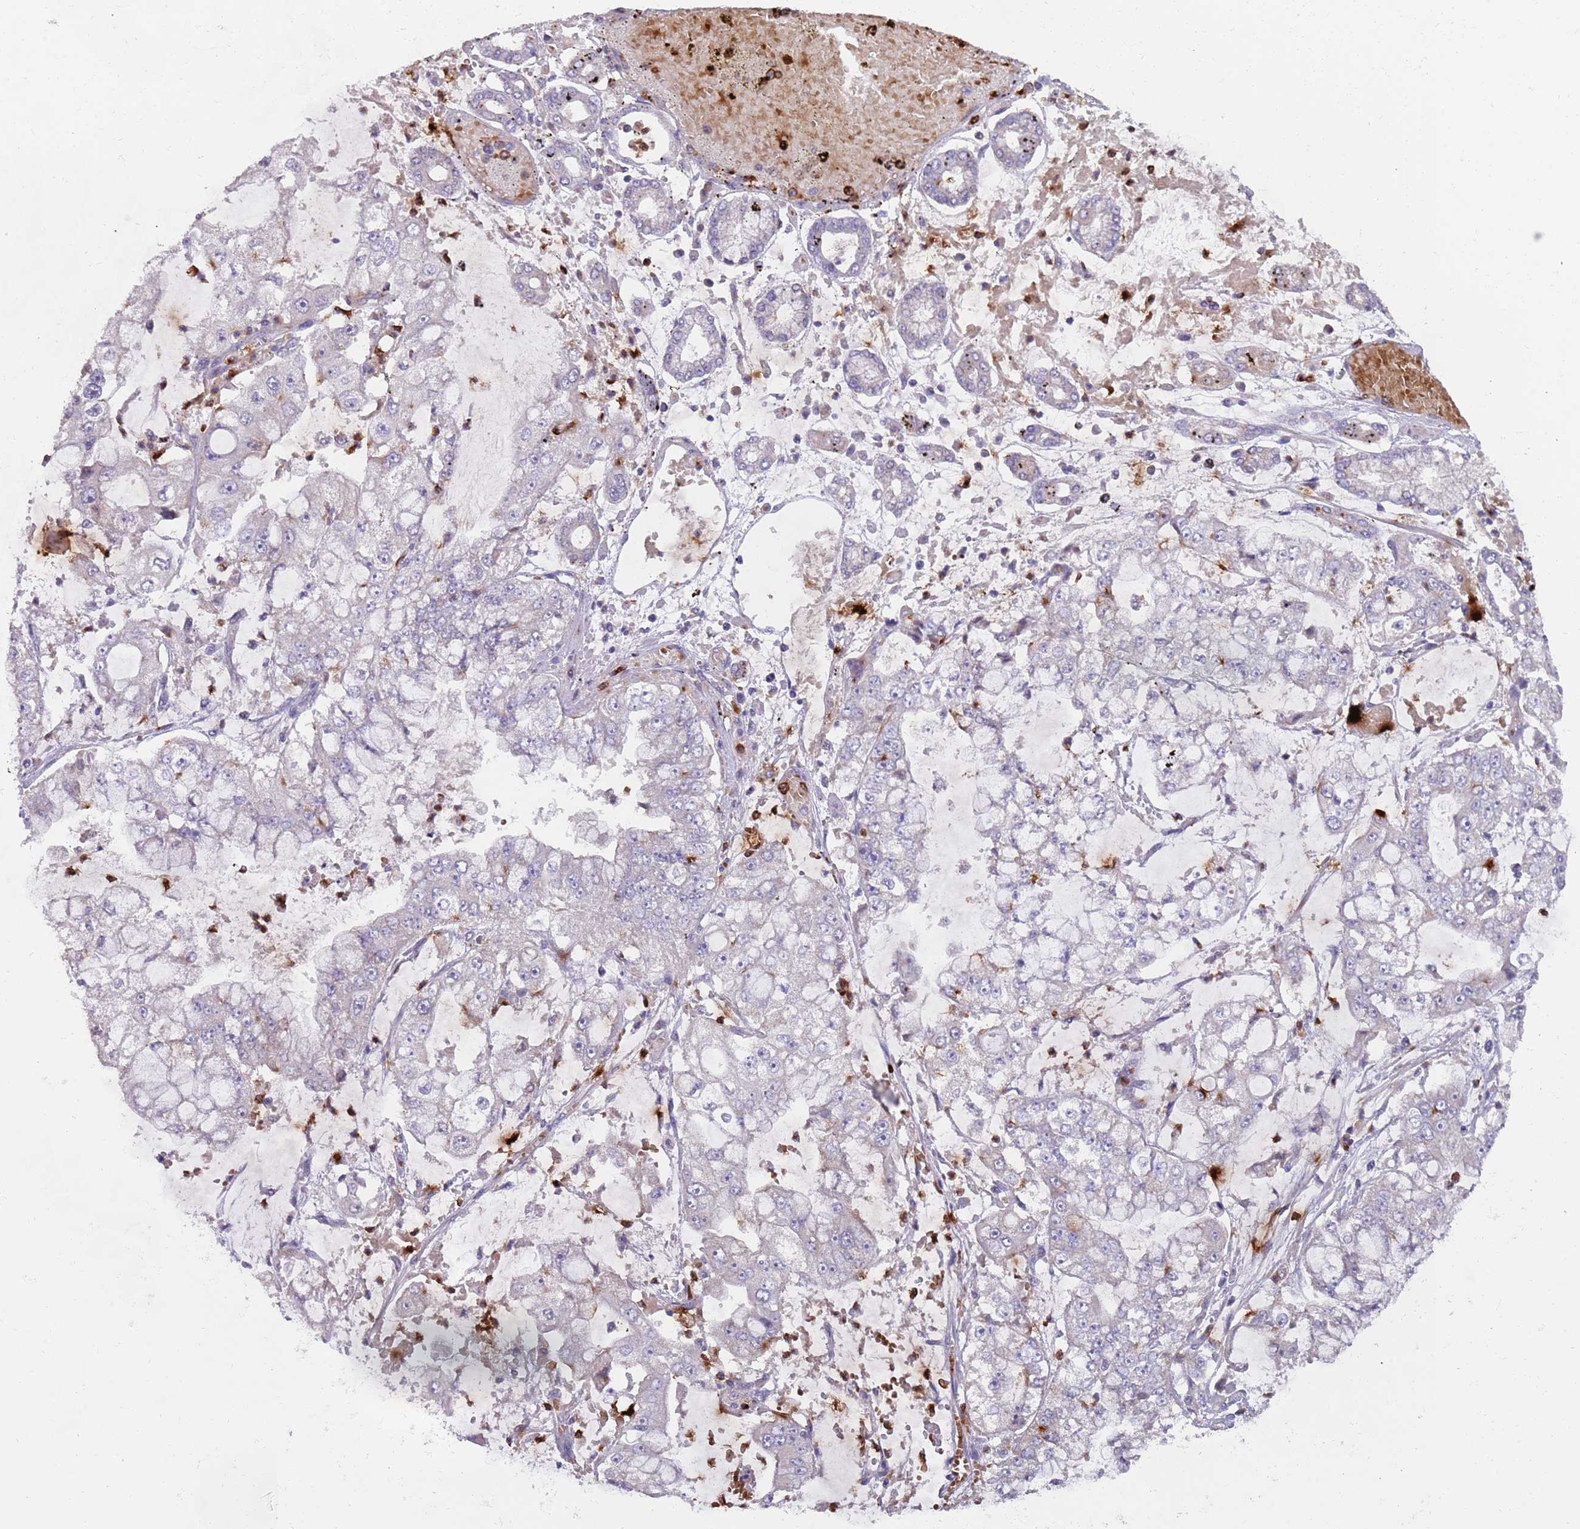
{"staining": {"intensity": "negative", "quantity": "none", "location": "none"}, "tissue": "stomach cancer", "cell_type": "Tumor cells", "image_type": "cancer", "snomed": [{"axis": "morphology", "description": "Adenocarcinoma, NOS"}, {"axis": "topography", "description": "Stomach"}], "caption": "DAB immunohistochemical staining of adenocarcinoma (stomach) demonstrates no significant staining in tumor cells.", "gene": "TMEM251", "patient": {"sex": "male", "age": 76}}